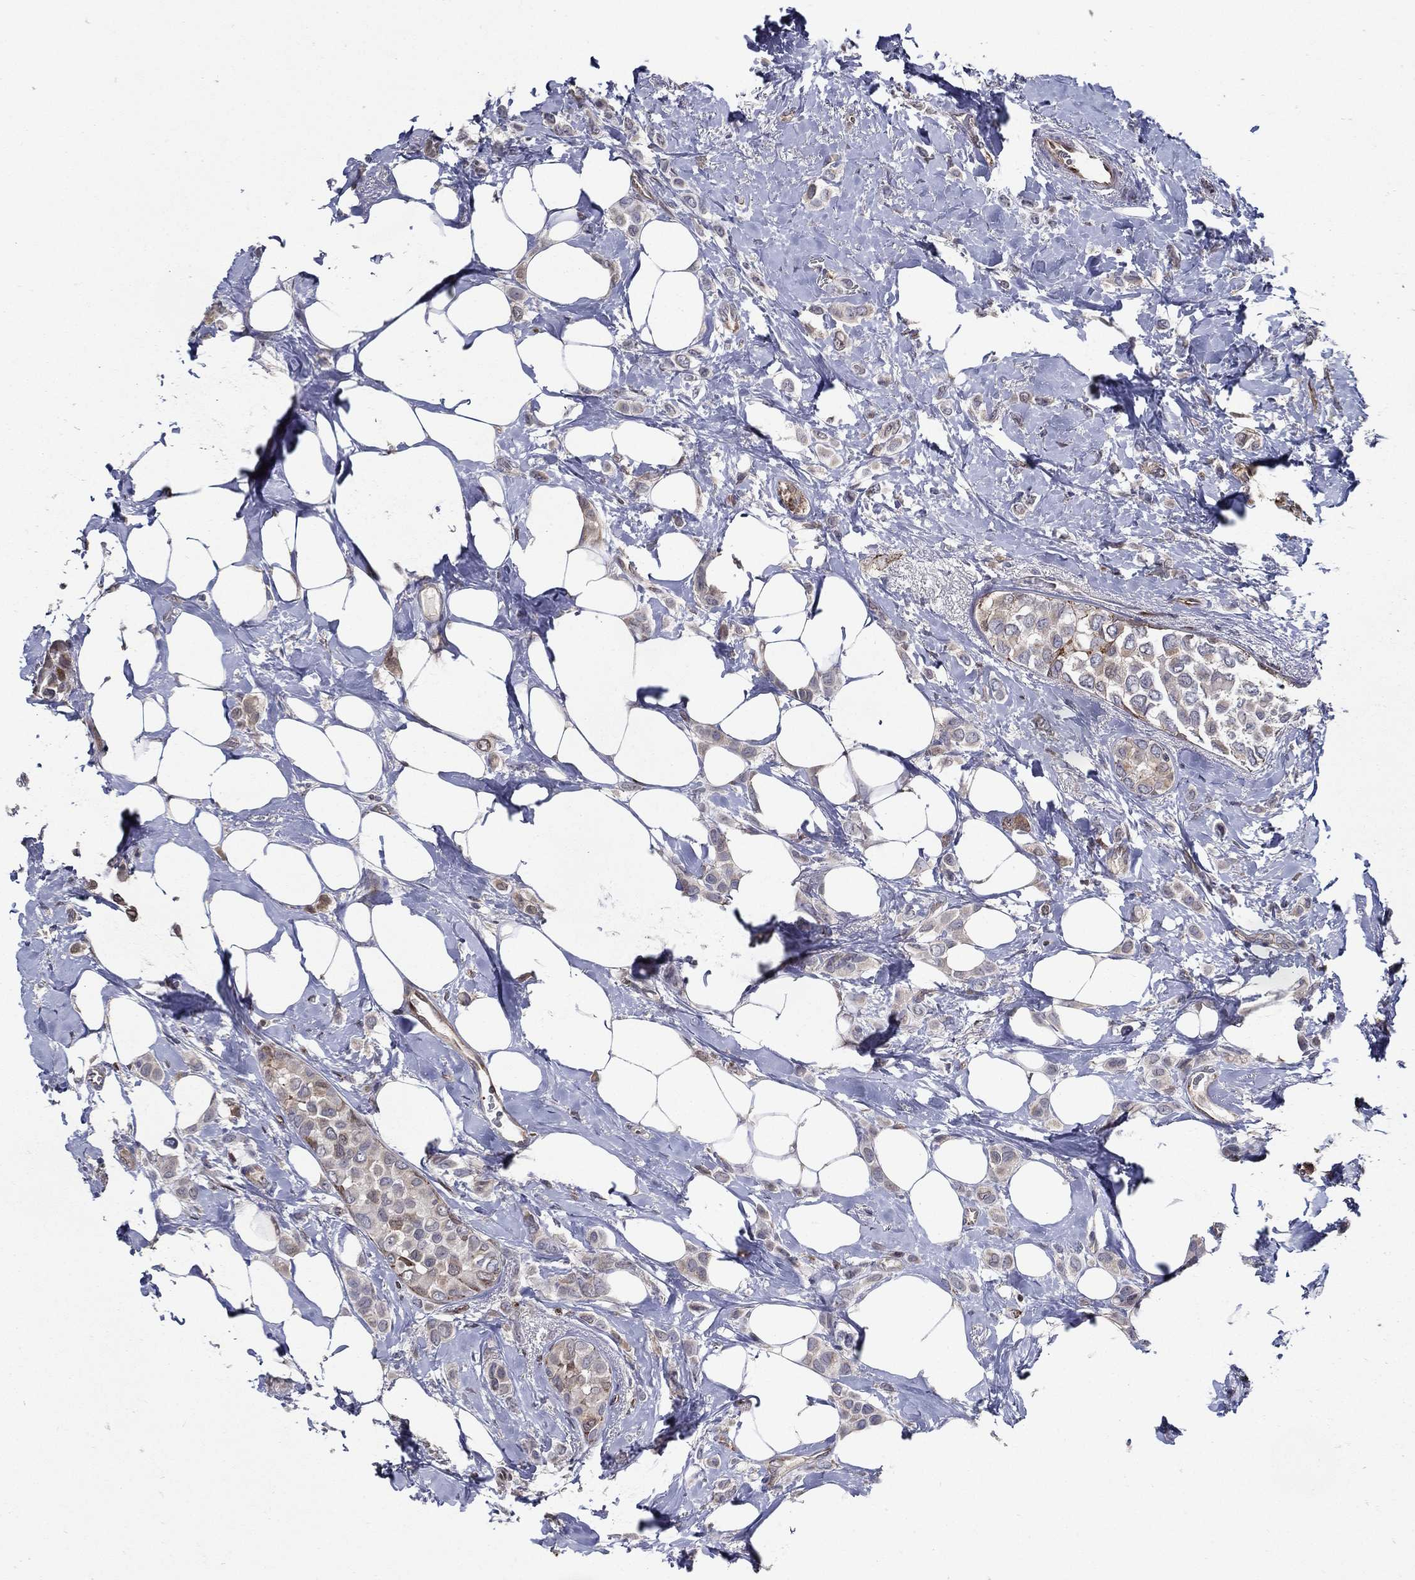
{"staining": {"intensity": "negative", "quantity": "none", "location": "none"}, "tissue": "breast cancer", "cell_type": "Tumor cells", "image_type": "cancer", "snomed": [{"axis": "morphology", "description": "Lobular carcinoma"}, {"axis": "topography", "description": "Breast"}], "caption": "An image of breast cancer stained for a protein displays no brown staining in tumor cells.", "gene": "ARHGAP11A", "patient": {"sex": "female", "age": 66}}